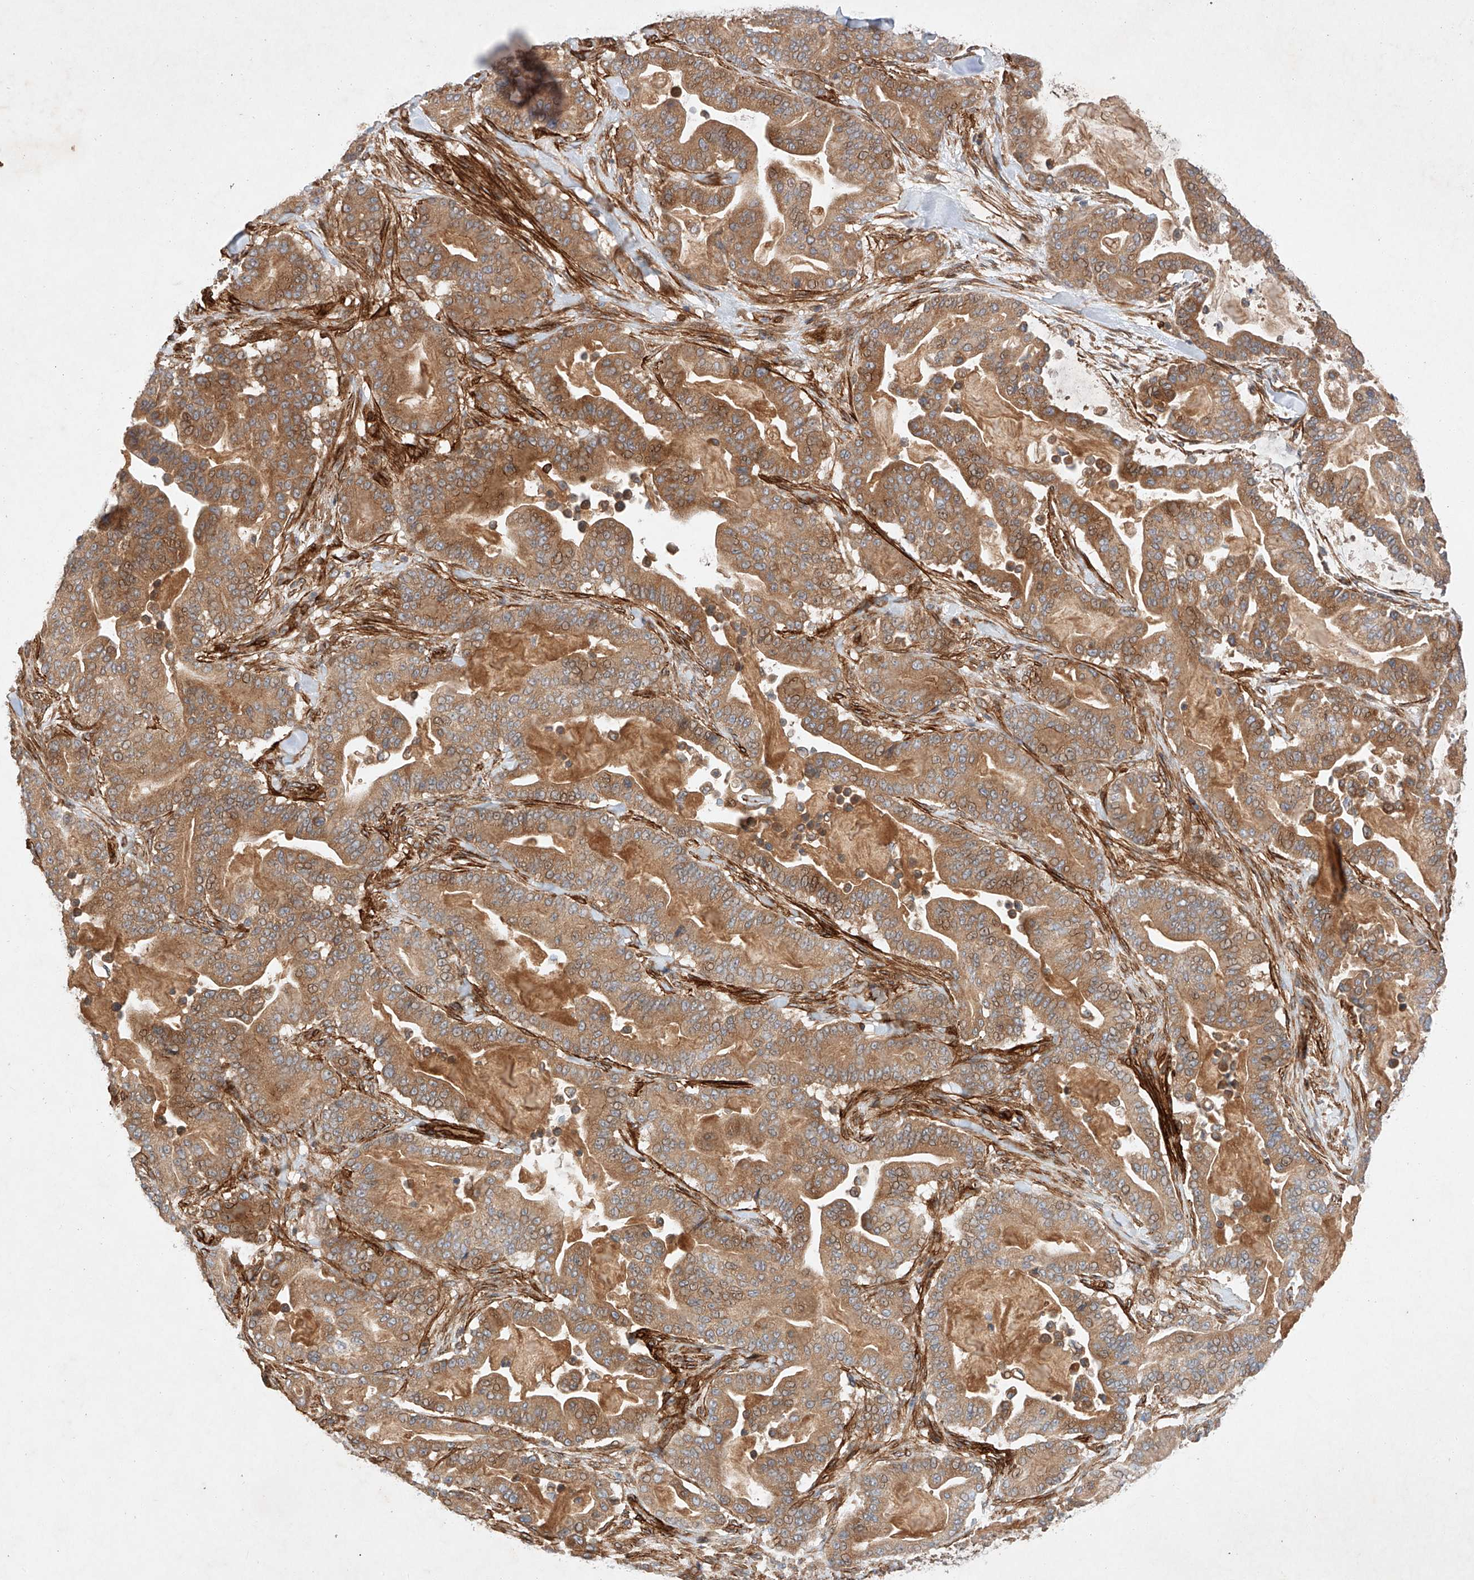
{"staining": {"intensity": "moderate", "quantity": ">75%", "location": "cytoplasmic/membranous"}, "tissue": "pancreatic cancer", "cell_type": "Tumor cells", "image_type": "cancer", "snomed": [{"axis": "morphology", "description": "Adenocarcinoma, NOS"}, {"axis": "topography", "description": "Pancreas"}], "caption": "DAB (3,3'-diaminobenzidine) immunohistochemical staining of human pancreatic adenocarcinoma reveals moderate cytoplasmic/membranous protein expression in about >75% of tumor cells.", "gene": "RAB23", "patient": {"sex": "male", "age": 63}}